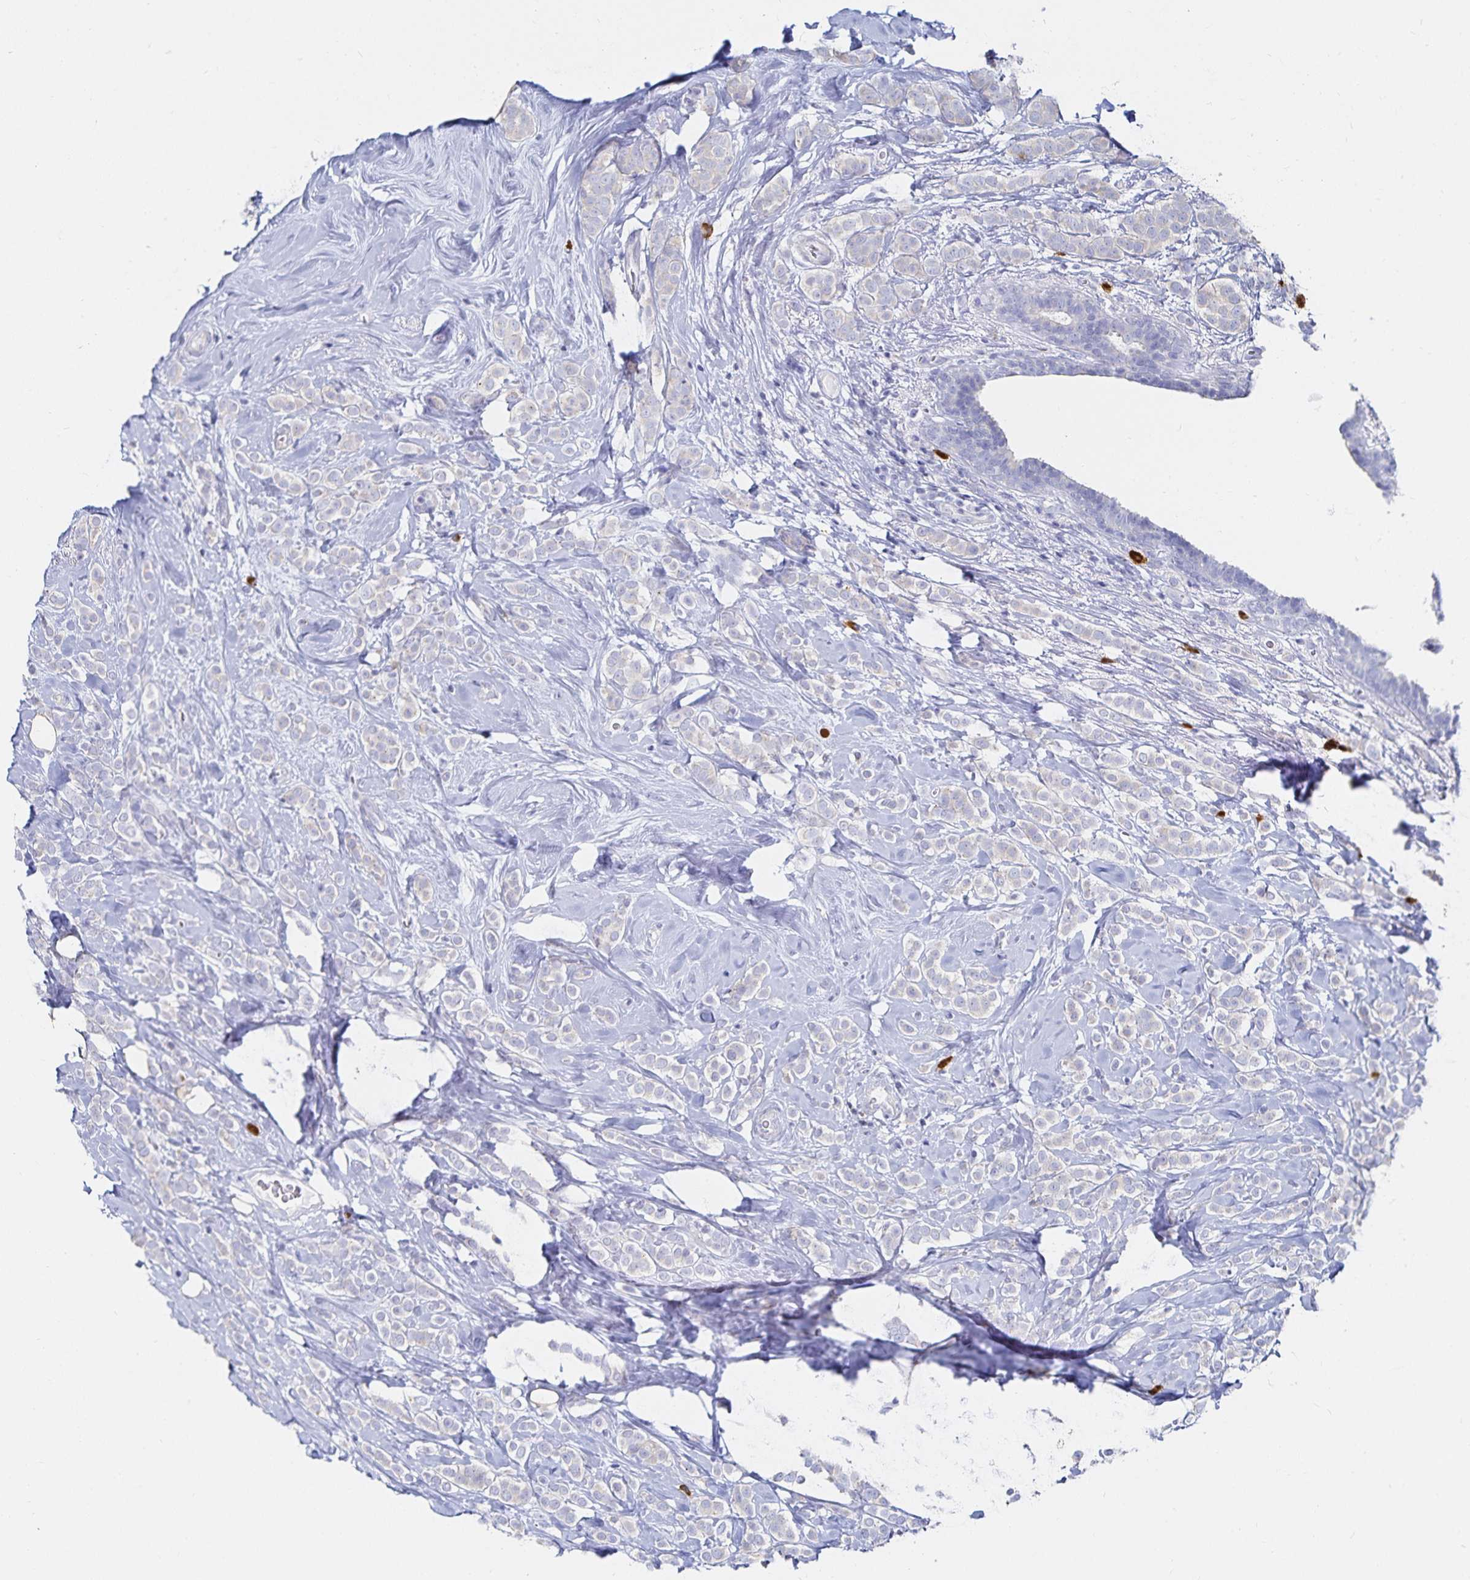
{"staining": {"intensity": "negative", "quantity": "none", "location": "none"}, "tissue": "breast cancer", "cell_type": "Tumor cells", "image_type": "cancer", "snomed": [{"axis": "morphology", "description": "Lobular carcinoma"}, {"axis": "topography", "description": "Breast"}], "caption": "The image shows no significant positivity in tumor cells of breast cancer (lobular carcinoma).", "gene": "TNIP1", "patient": {"sex": "female", "age": 49}}